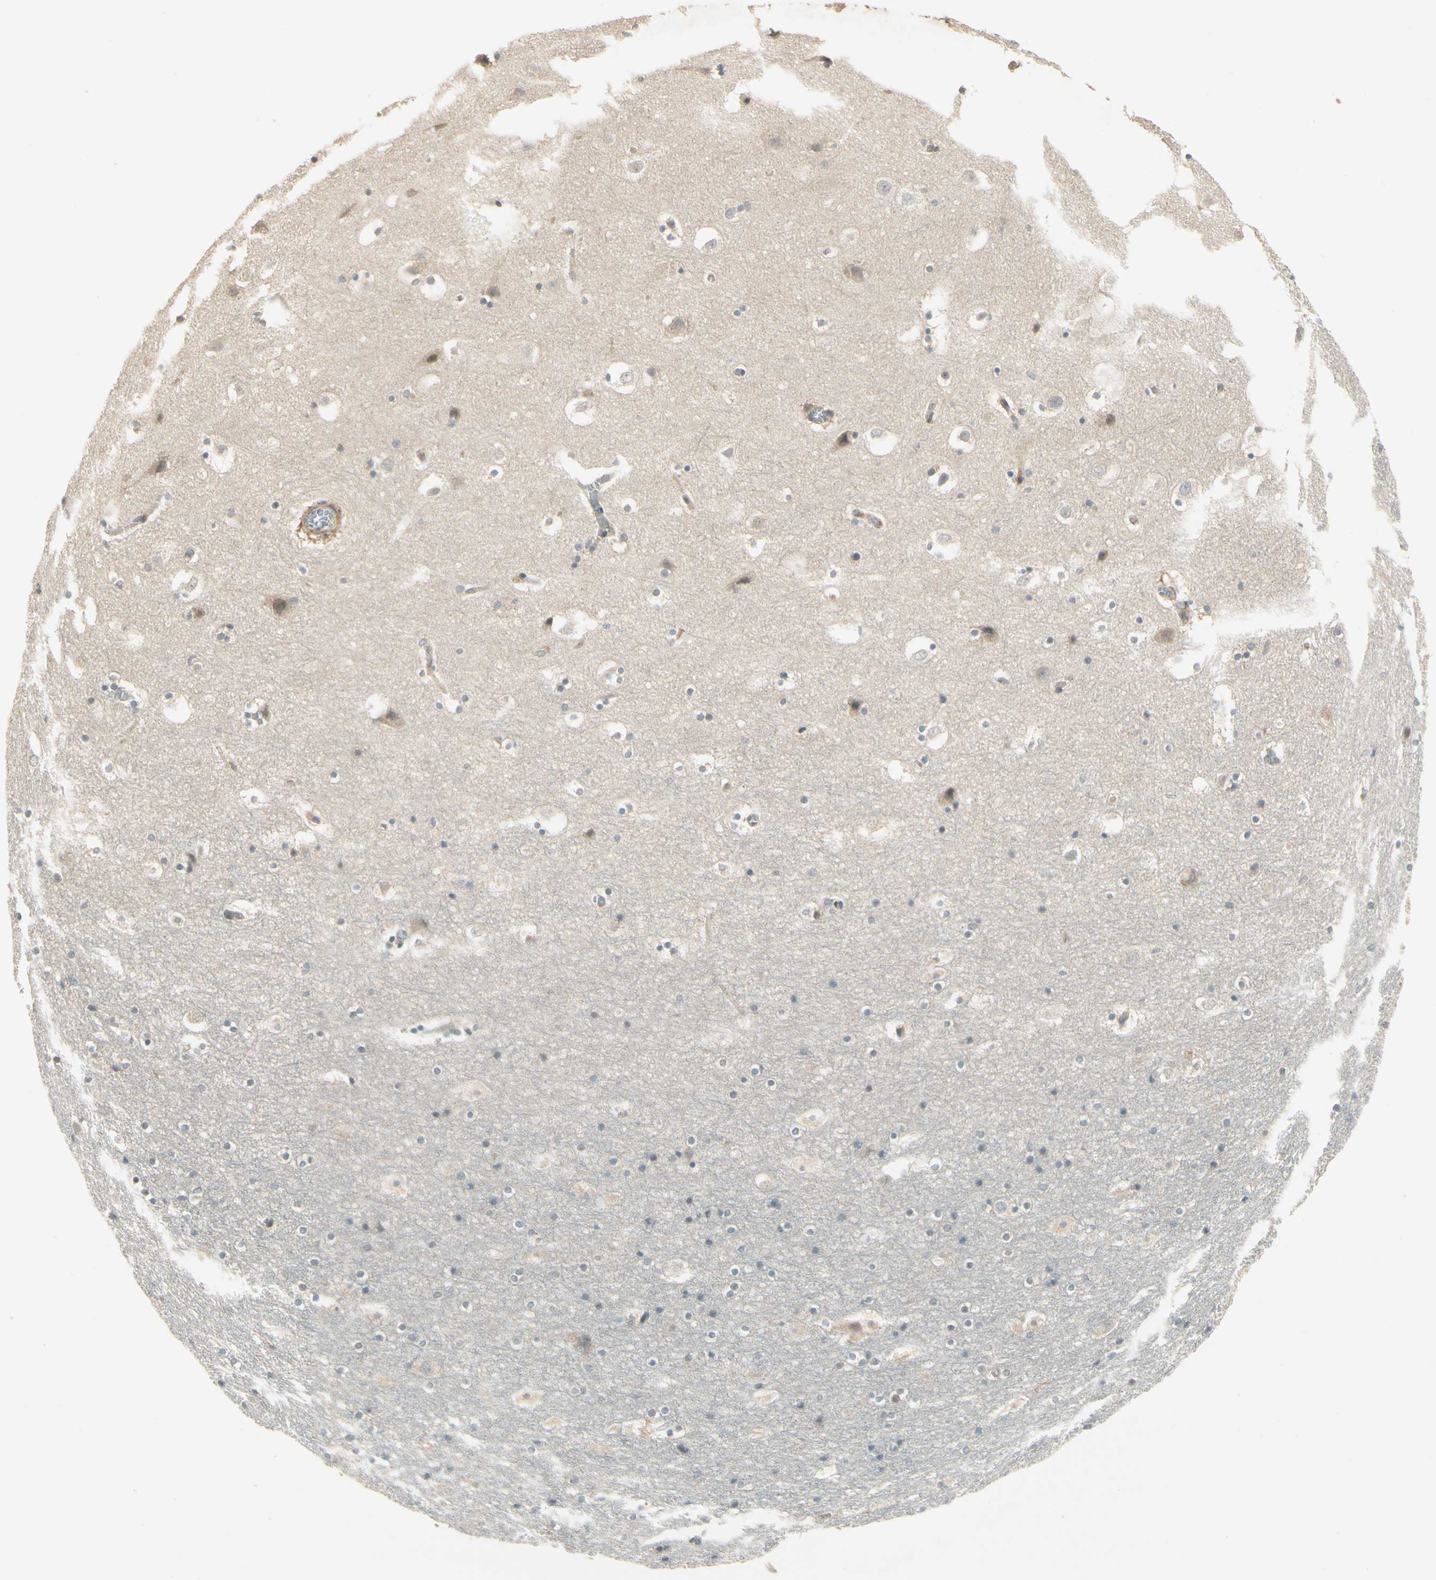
{"staining": {"intensity": "negative", "quantity": "none", "location": "none"}, "tissue": "hippocampus", "cell_type": "Glial cells", "image_type": "normal", "snomed": [{"axis": "morphology", "description": "Normal tissue, NOS"}, {"axis": "topography", "description": "Hippocampus"}], "caption": "Glial cells are negative for protein expression in benign human hippocampus. (IHC, brightfield microscopy, high magnification).", "gene": "EPHB3", "patient": {"sex": "male", "age": 45}}